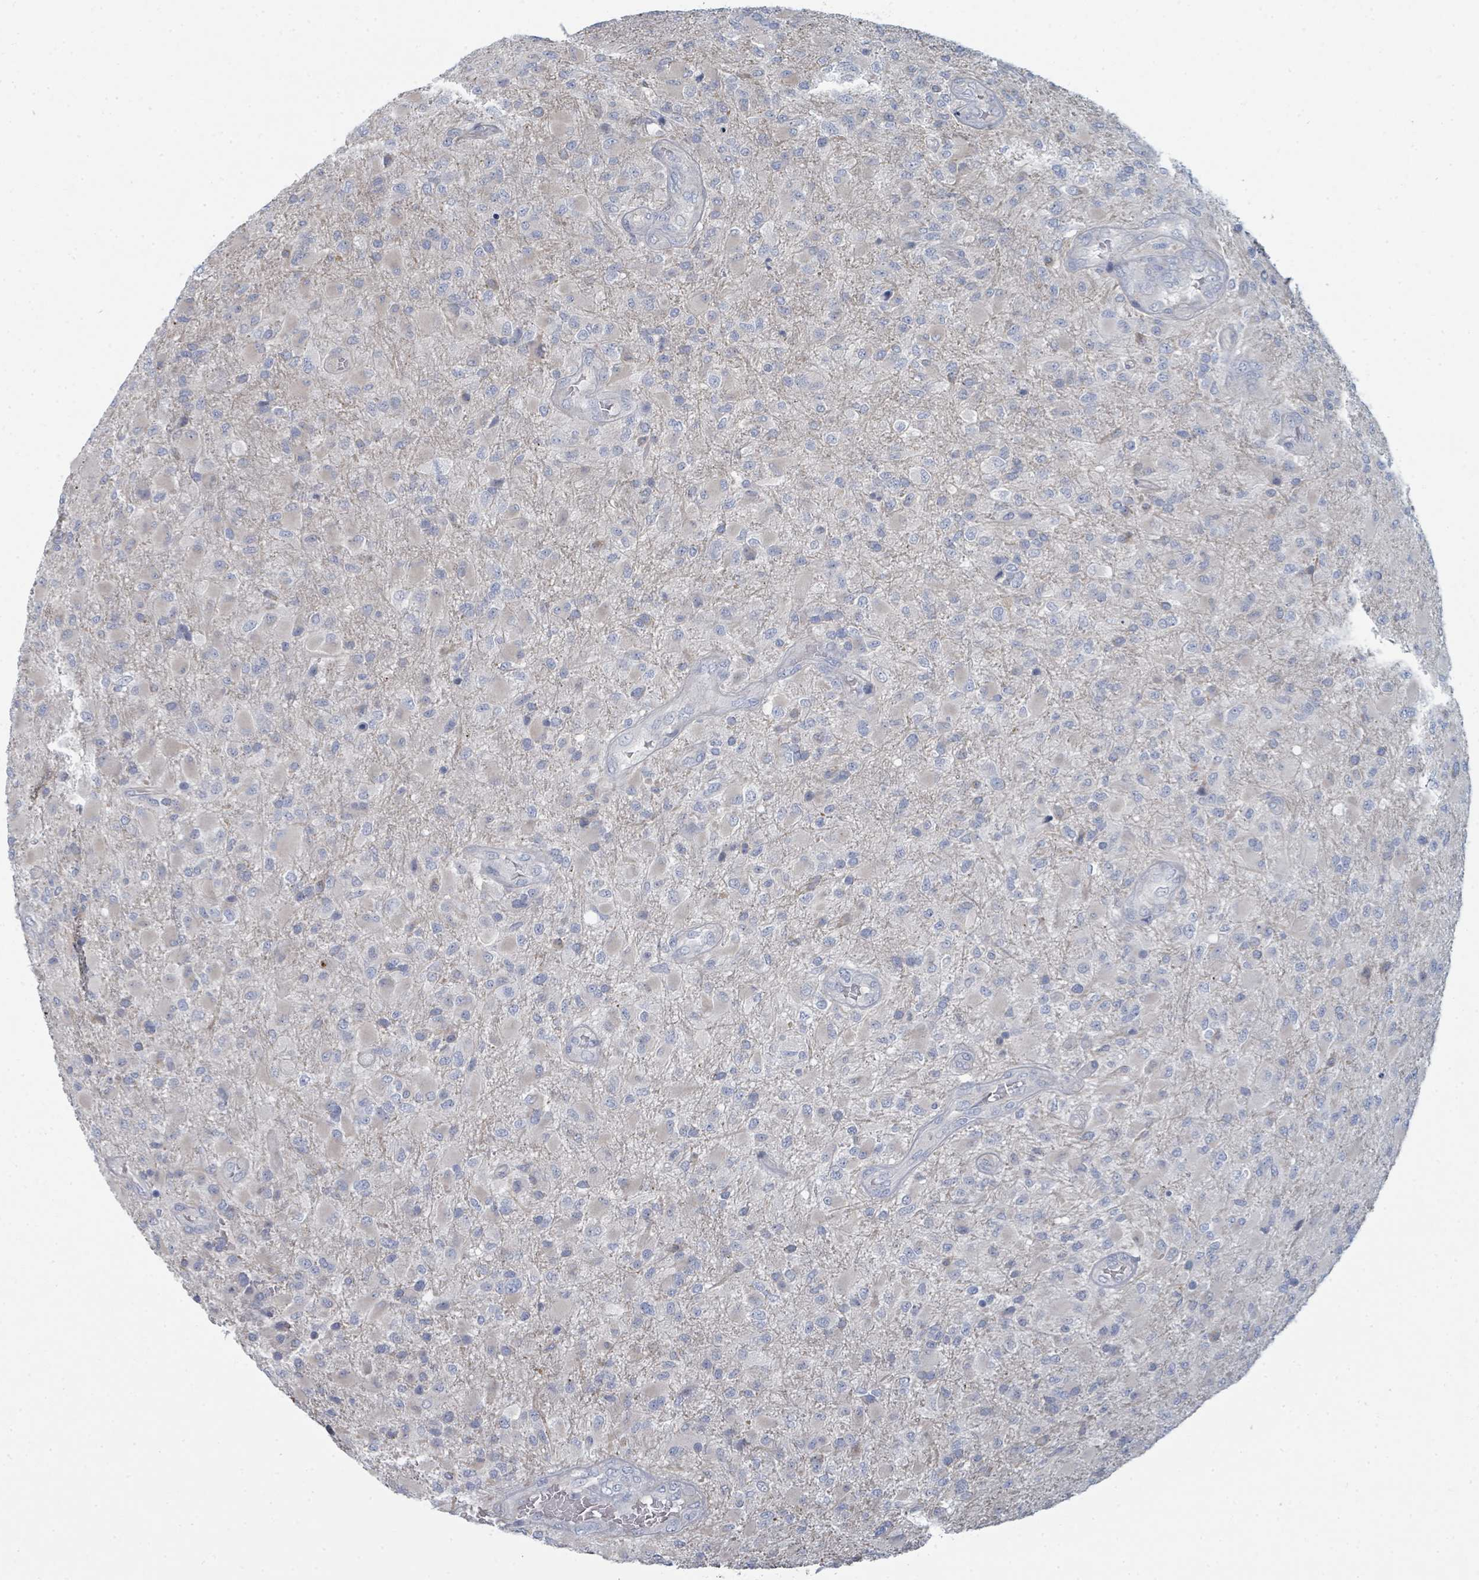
{"staining": {"intensity": "negative", "quantity": "none", "location": "none"}, "tissue": "glioma", "cell_type": "Tumor cells", "image_type": "cancer", "snomed": [{"axis": "morphology", "description": "Glioma, malignant, Low grade"}, {"axis": "topography", "description": "Brain"}], "caption": "This is an immunohistochemistry (IHC) micrograph of human malignant glioma (low-grade). There is no positivity in tumor cells.", "gene": "SLC25A45", "patient": {"sex": "male", "age": 65}}